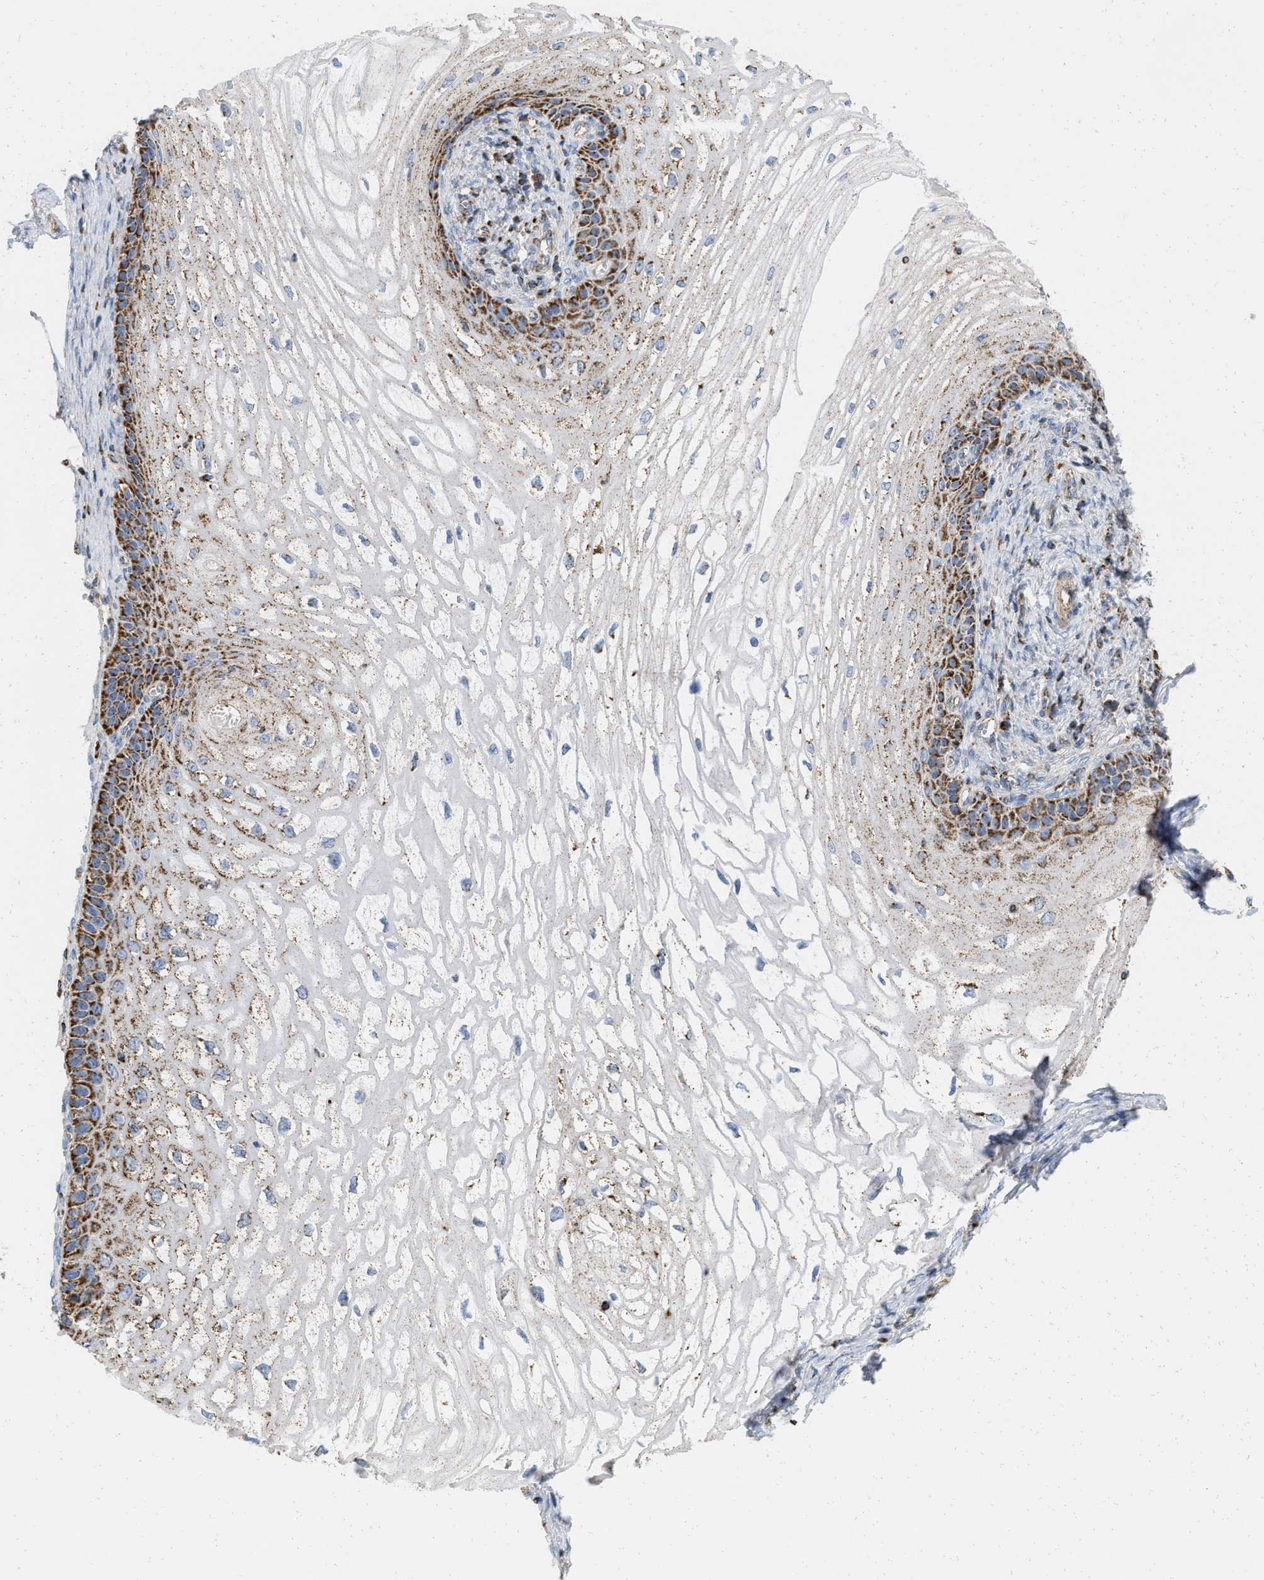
{"staining": {"intensity": "moderate", "quantity": "25%-75%", "location": "cytoplasmic/membranous"}, "tissue": "cervical cancer", "cell_type": "Tumor cells", "image_type": "cancer", "snomed": [{"axis": "morphology", "description": "Adenocarcinoma, NOS"}, {"axis": "topography", "description": "Cervix"}], "caption": "Immunohistochemistry (IHC) of human cervical cancer (adenocarcinoma) reveals medium levels of moderate cytoplasmic/membranous positivity in about 25%-75% of tumor cells.", "gene": "GRB10", "patient": {"sex": "female", "age": 44}}